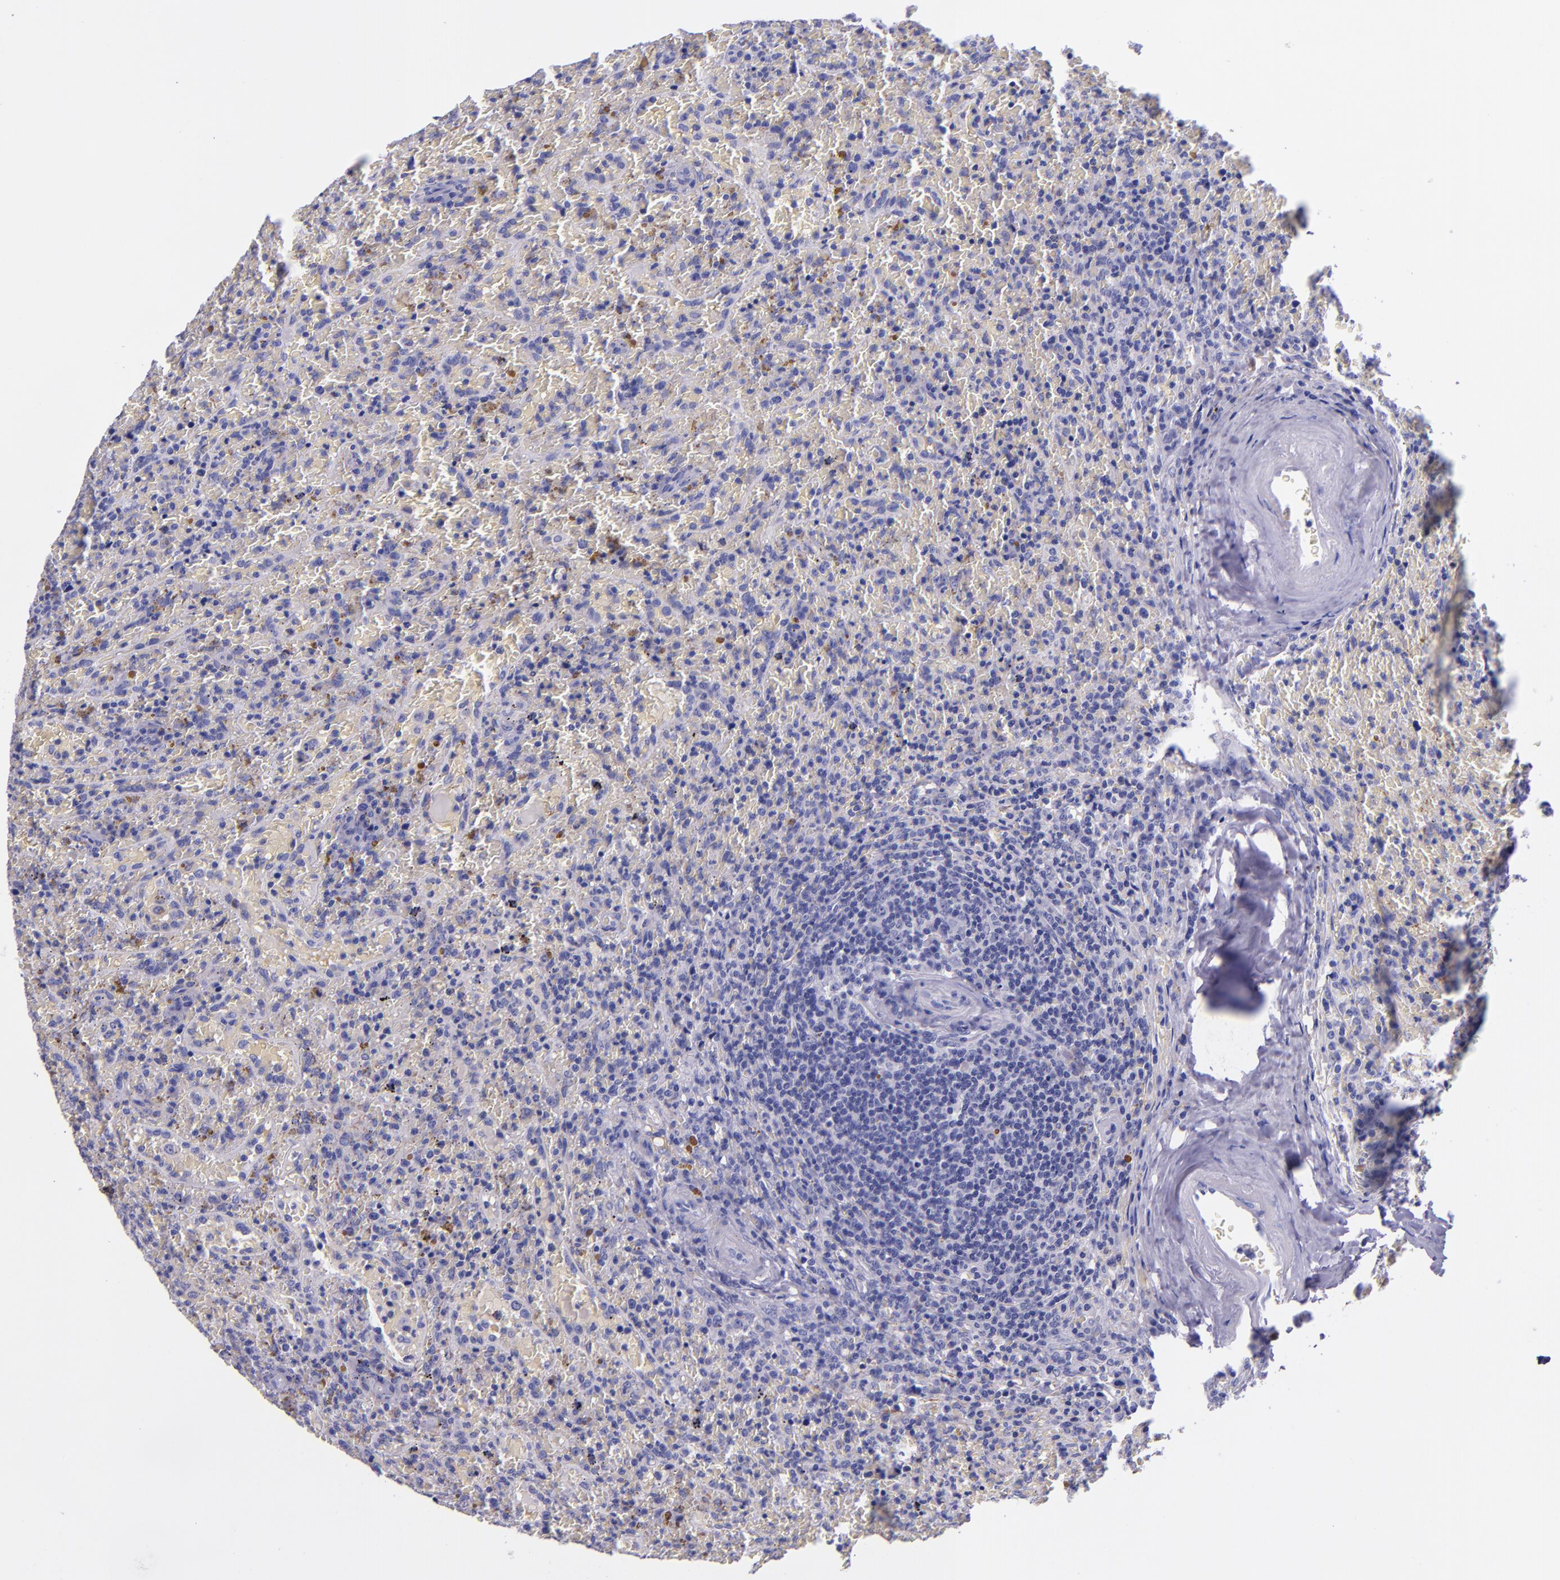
{"staining": {"intensity": "negative", "quantity": "none", "location": "none"}, "tissue": "lymphoma", "cell_type": "Tumor cells", "image_type": "cancer", "snomed": [{"axis": "morphology", "description": "Malignant lymphoma, non-Hodgkin's type, High grade"}, {"axis": "topography", "description": "Spleen"}, {"axis": "topography", "description": "Lymph node"}], "caption": "Tumor cells are negative for brown protein staining in high-grade malignant lymphoma, non-Hodgkin's type.", "gene": "KRT4", "patient": {"sex": "female", "age": 70}}